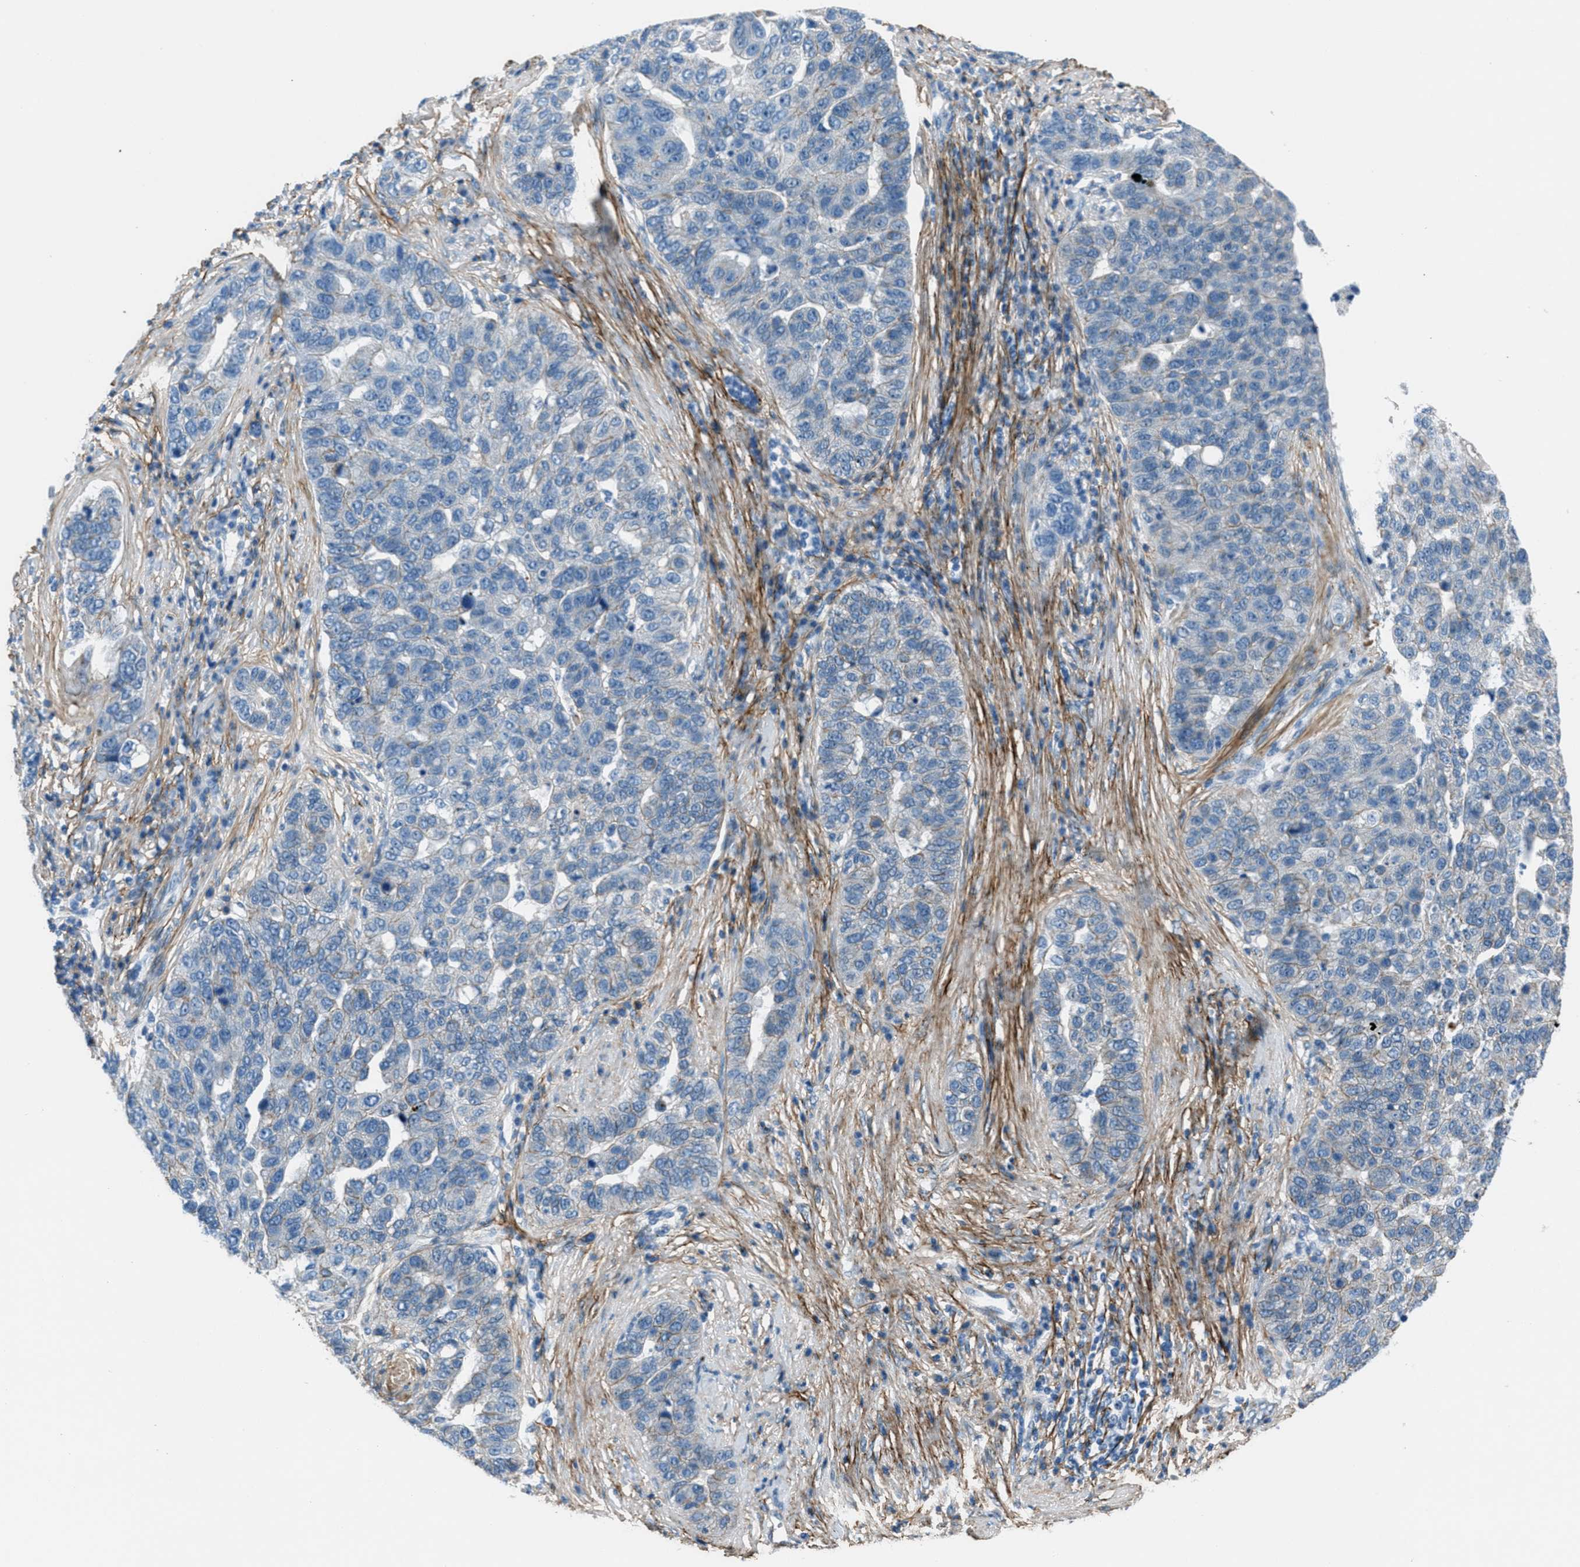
{"staining": {"intensity": "negative", "quantity": "none", "location": "none"}, "tissue": "pancreatic cancer", "cell_type": "Tumor cells", "image_type": "cancer", "snomed": [{"axis": "morphology", "description": "Adenocarcinoma, NOS"}, {"axis": "topography", "description": "Pancreas"}], "caption": "Adenocarcinoma (pancreatic) was stained to show a protein in brown. There is no significant staining in tumor cells.", "gene": "FBN1", "patient": {"sex": "female", "age": 61}}